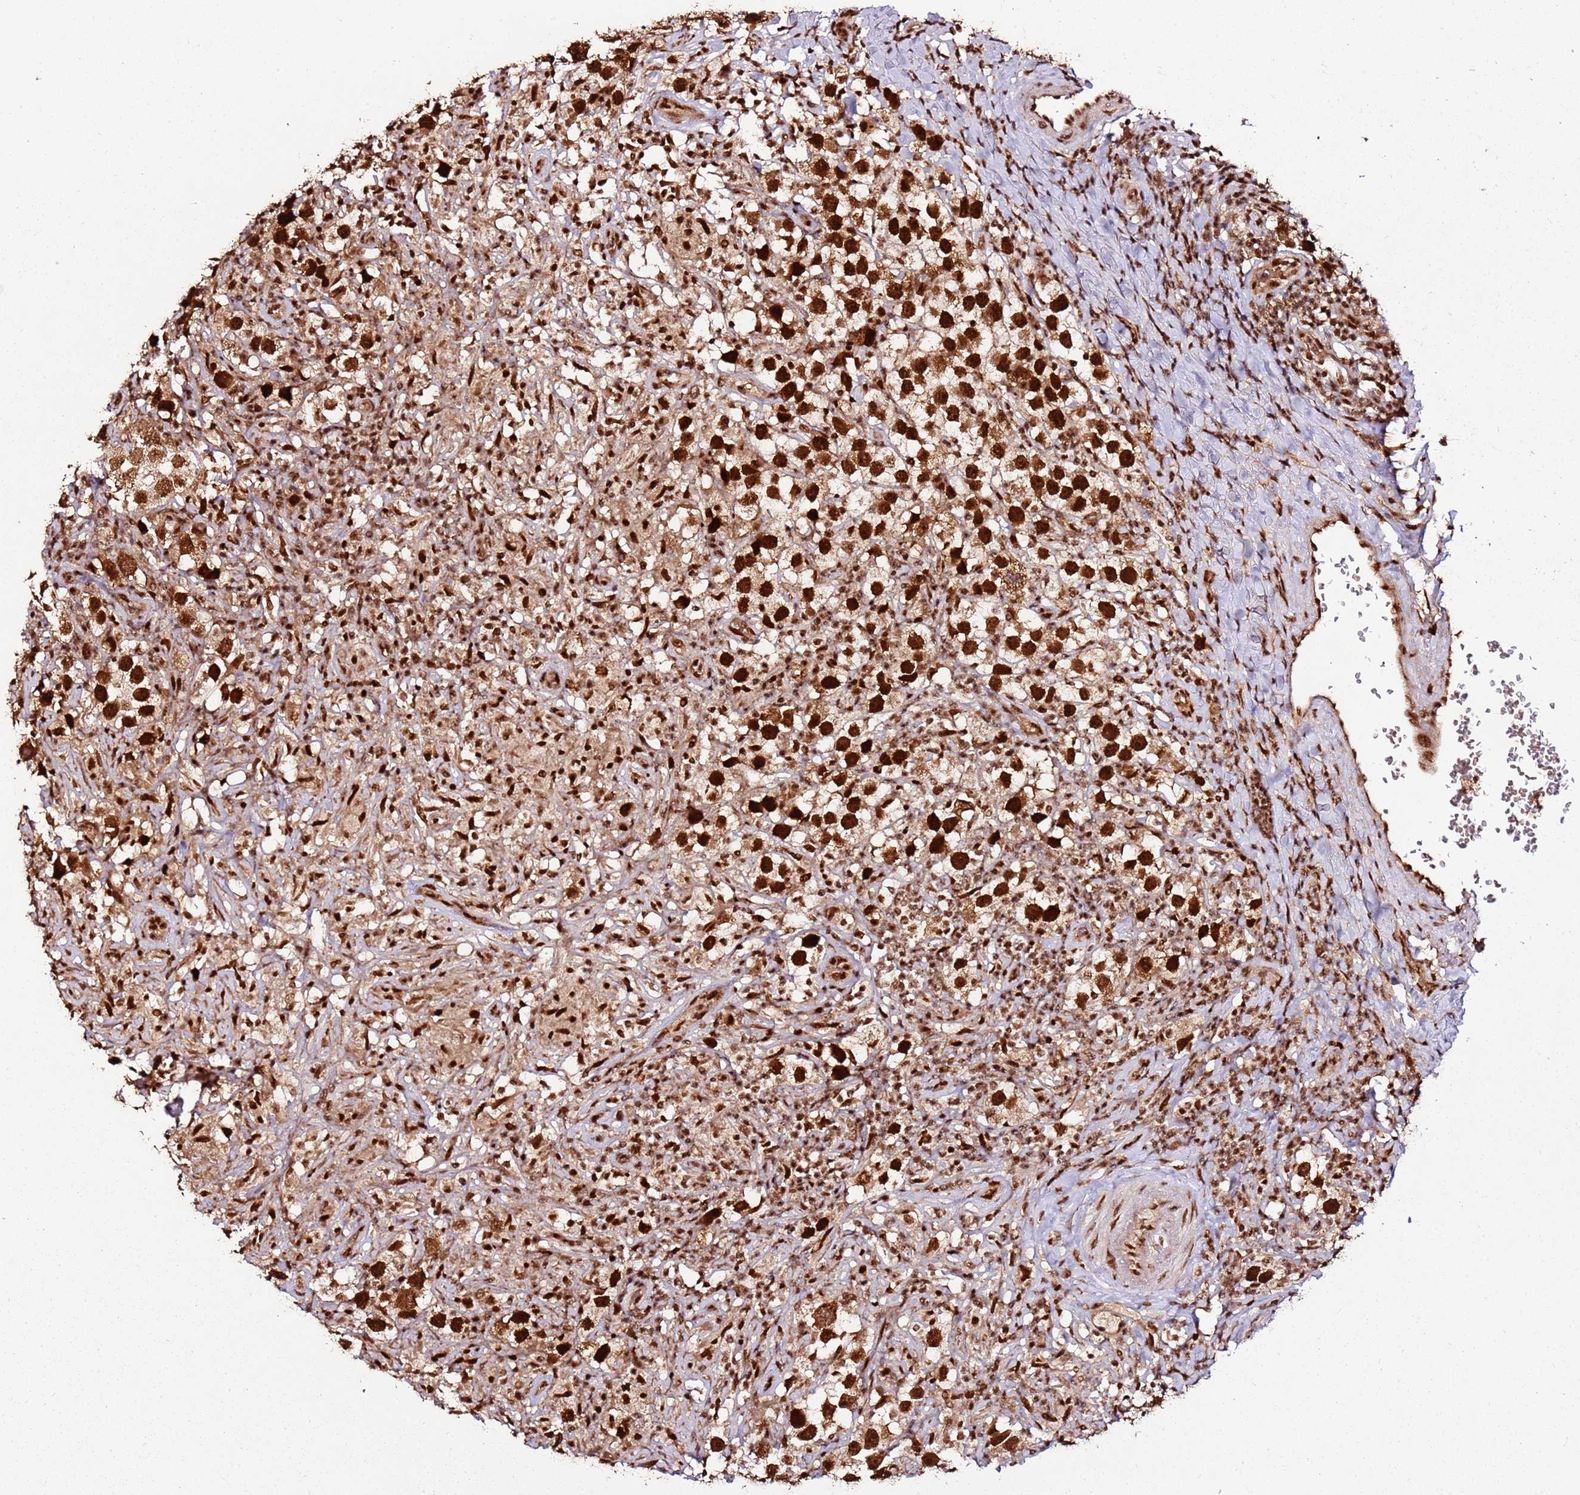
{"staining": {"intensity": "strong", "quantity": ">75%", "location": "nuclear"}, "tissue": "testis cancer", "cell_type": "Tumor cells", "image_type": "cancer", "snomed": [{"axis": "morphology", "description": "Seminoma, NOS"}, {"axis": "topography", "description": "Testis"}], "caption": "Testis cancer was stained to show a protein in brown. There is high levels of strong nuclear staining in about >75% of tumor cells. (Stains: DAB (3,3'-diaminobenzidine) in brown, nuclei in blue, Microscopy: brightfield microscopy at high magnification).", "gene": "XRN2", "patient": {"sex": "male", "age": 49}}